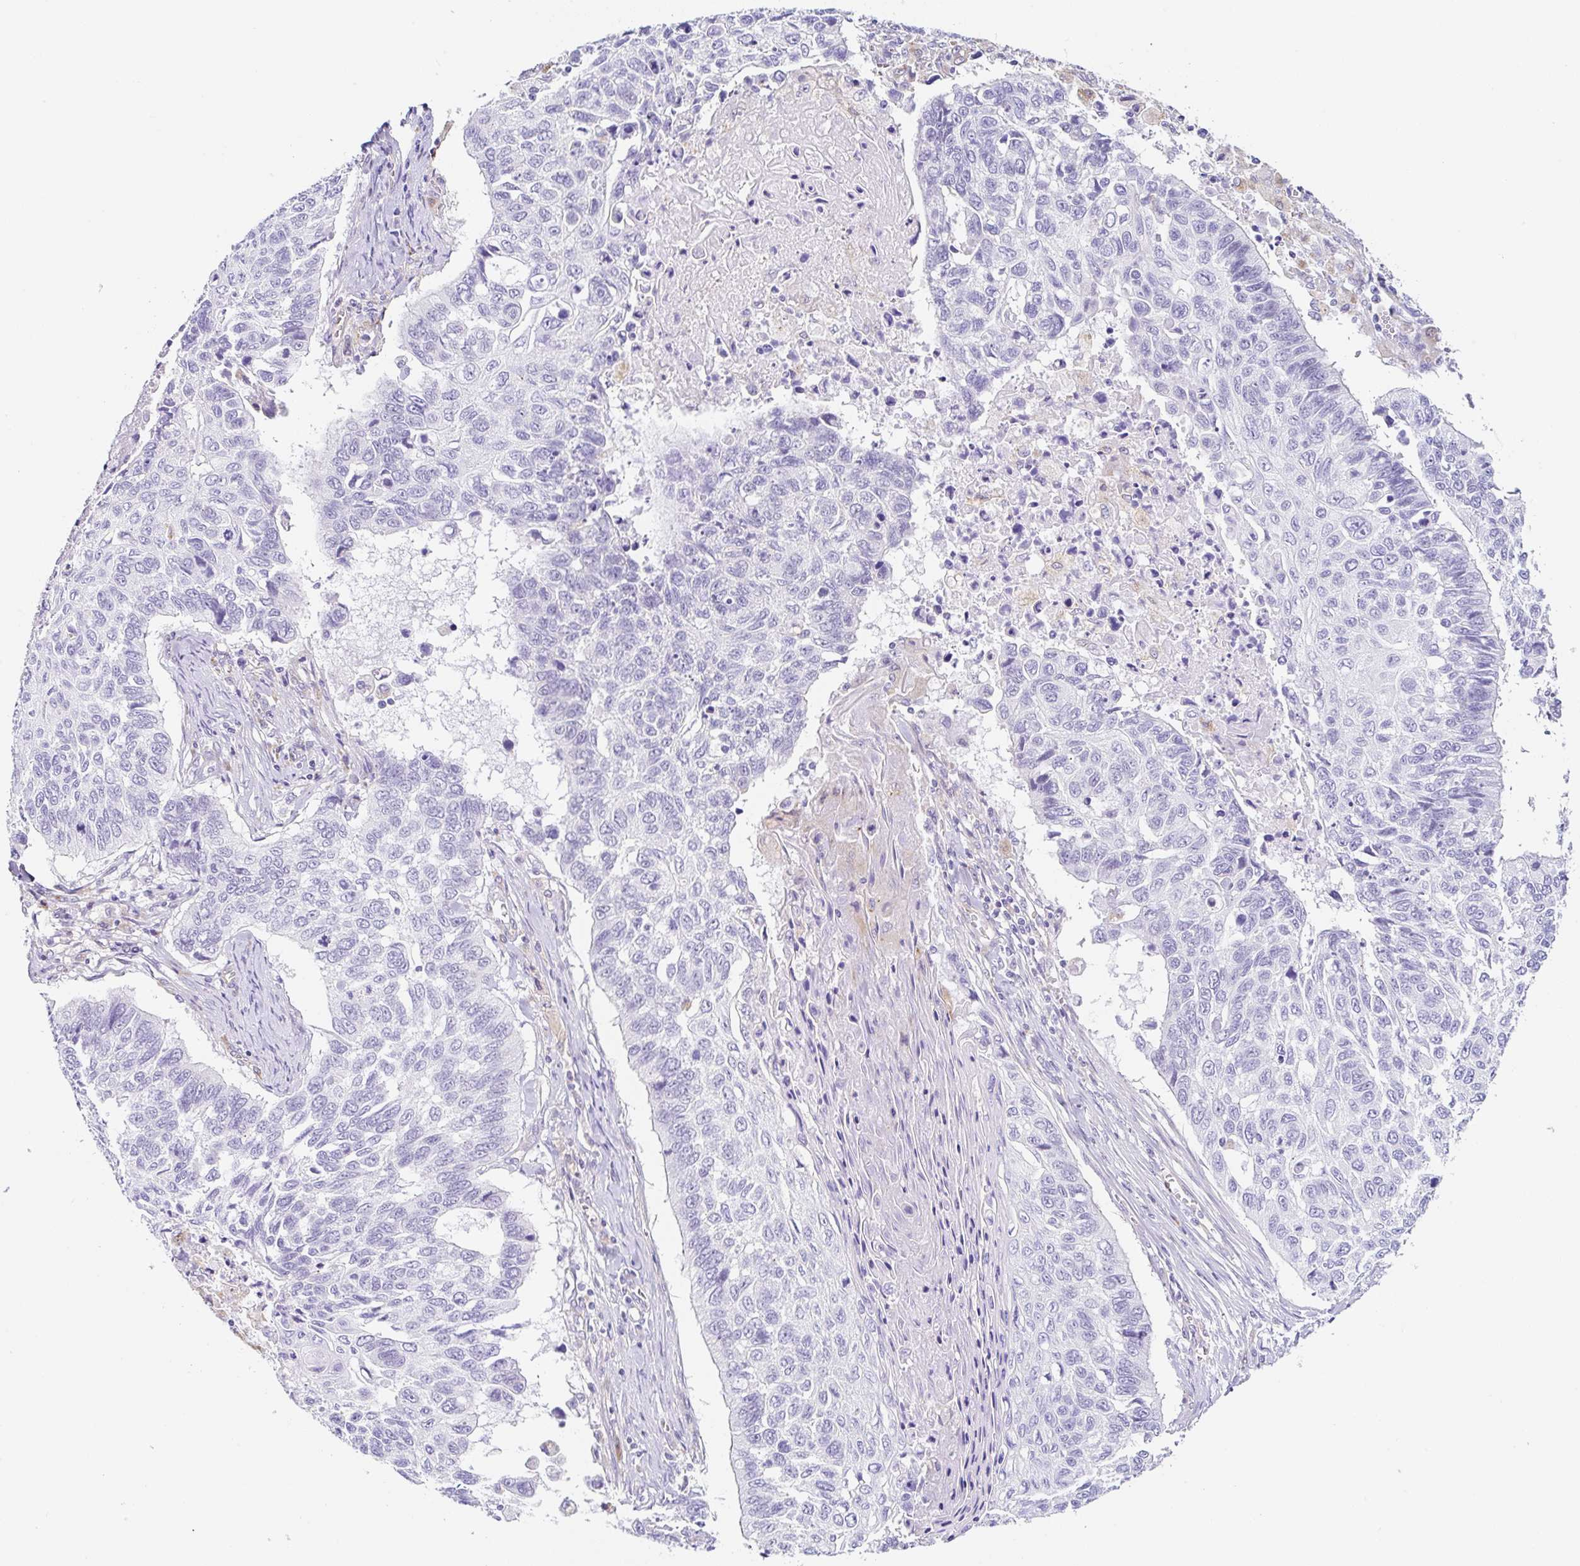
{"staining": {"intensity": "negative", "quantity": "none", "location": "none"}, "tissue": "lung cancer", "cell_type": "Tumor cells", "image_type": "cancer", "snomed": [{"axis": "morphology", "description": "Squamous cell carcinoma, NOS"}, {"axis": "topography", "description": "Lung"}], "caption": "Tumor cells are negative for protein expression in human lung squamous cell carcinoma. (DAB immunohistochemistry, high magnification).", "gene": "DKK4", "patient": {"sex": "male", "age": 62}}